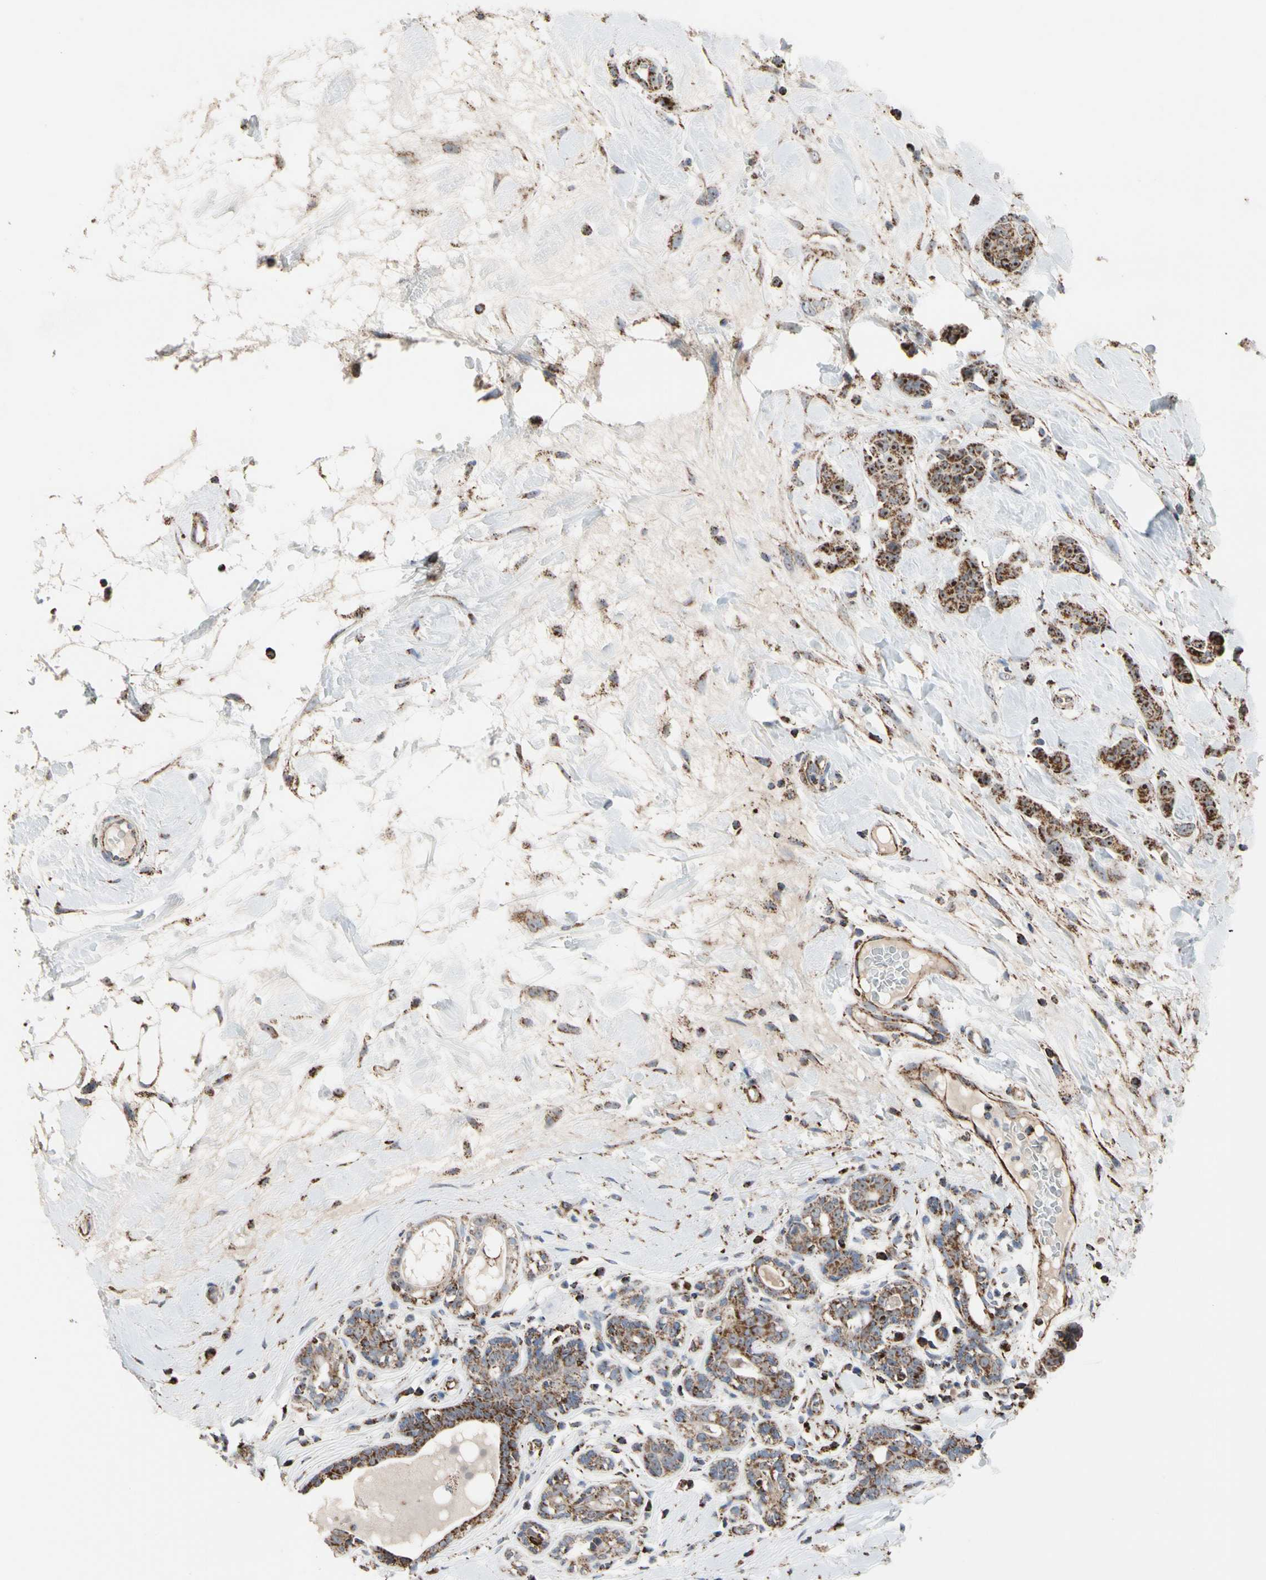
{"staining": {"intensity": "strong", "quantity": ">75%", "location": "cytoplasmic/membranous"}, "tissue": "breast cancer", "cell_type": "Tumor cells", "image_type": "cancer", "snomed": [{"axis": "morphology", "description": "Normal tissue, NOS"}, {"axis": "morphology", "description": "Duct carcinoma"}, {"axis": "topography", "description": "Breast"}], "caption": "Strong cytoplasmic/membranous staining is seen in approximately >75% of tumor cells in breast cancer (infiltrating ductal carcinoma). The protein of interest is stained brown, and the nuclei are stained in blue (DAB (3,3'-diaminobenzidine) IHC with brightfield microscopy, high magnification).", "gene": "FAM110B", "patient": {"sex": "female", "age": 40}}